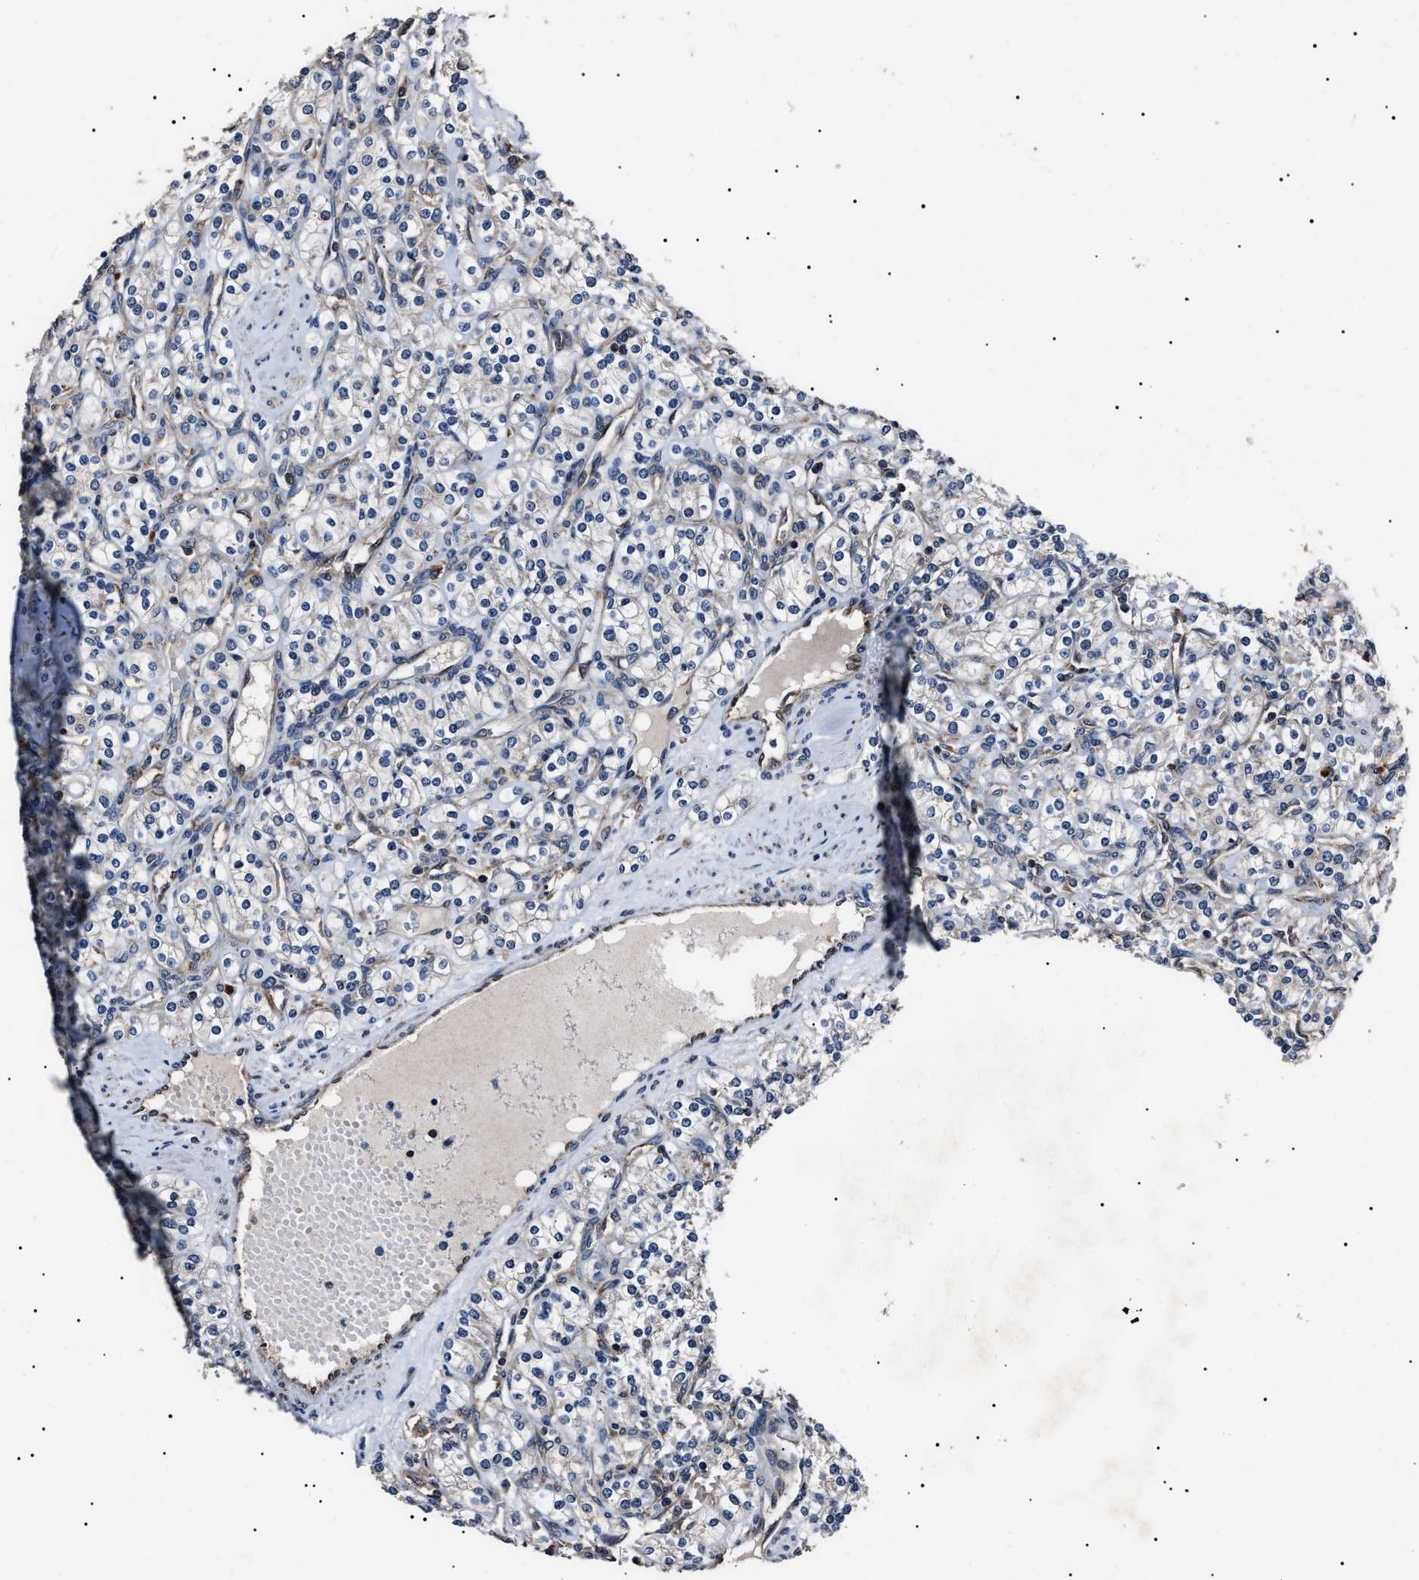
{"staining": {"intensity": "negative", "quantity": "none", "location": "none"}, "tissue": "renal cancer", "cell_type": "Tumor cells", "image_type": "cancer", "snomed": [{"axis": "morphology", "description": "Adenocarcinoma, NOS"}, {"axis": "topography", "description": "Kidney"}], "caption": "An image of human adenocarcinoma (renal) is negative for staining in tumor cells.", "gene": "CCT8", "patient": {"sex": "male", "age": 77}}